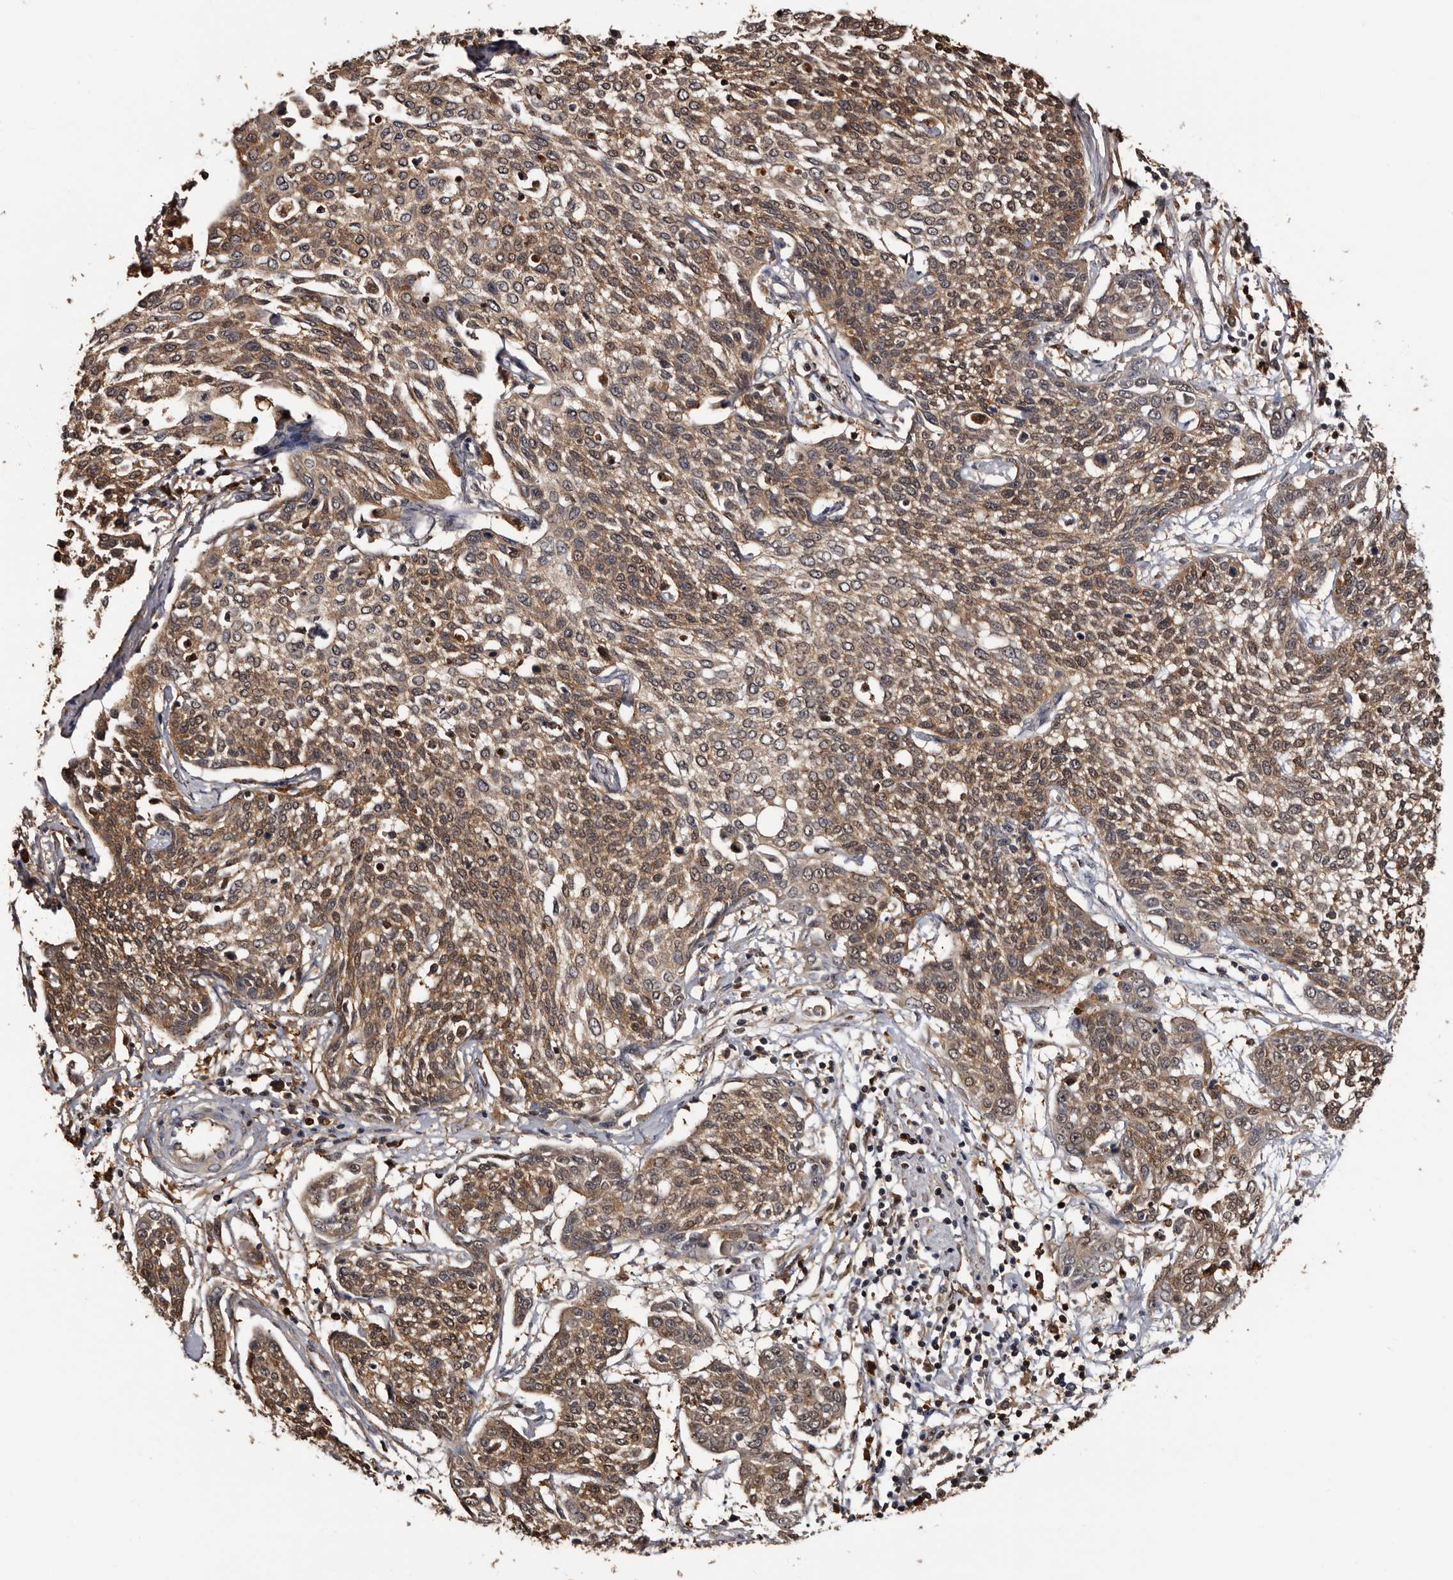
{"staining": {"intensity": "moderate", "quantity": ">75%", "location": "cytoplasmic/membranous"}, "tissue": "cervical cancer", "cell_type": "Tumor cells", "image_type": "cancer", "snomed": [{"axis": "morphology", "description": "Squamous cell carcinoma, NOS"}, {"axis": "topography", "description": "Cervix"}], "caption": "Protein analysis of cervical cancer tissue demonstrates moderate cytoplasmic/membranous positivity in approximately >75% of tumor cells.", "gene": "DNPH1", "patient": {"sex": "female", "age": 34}}